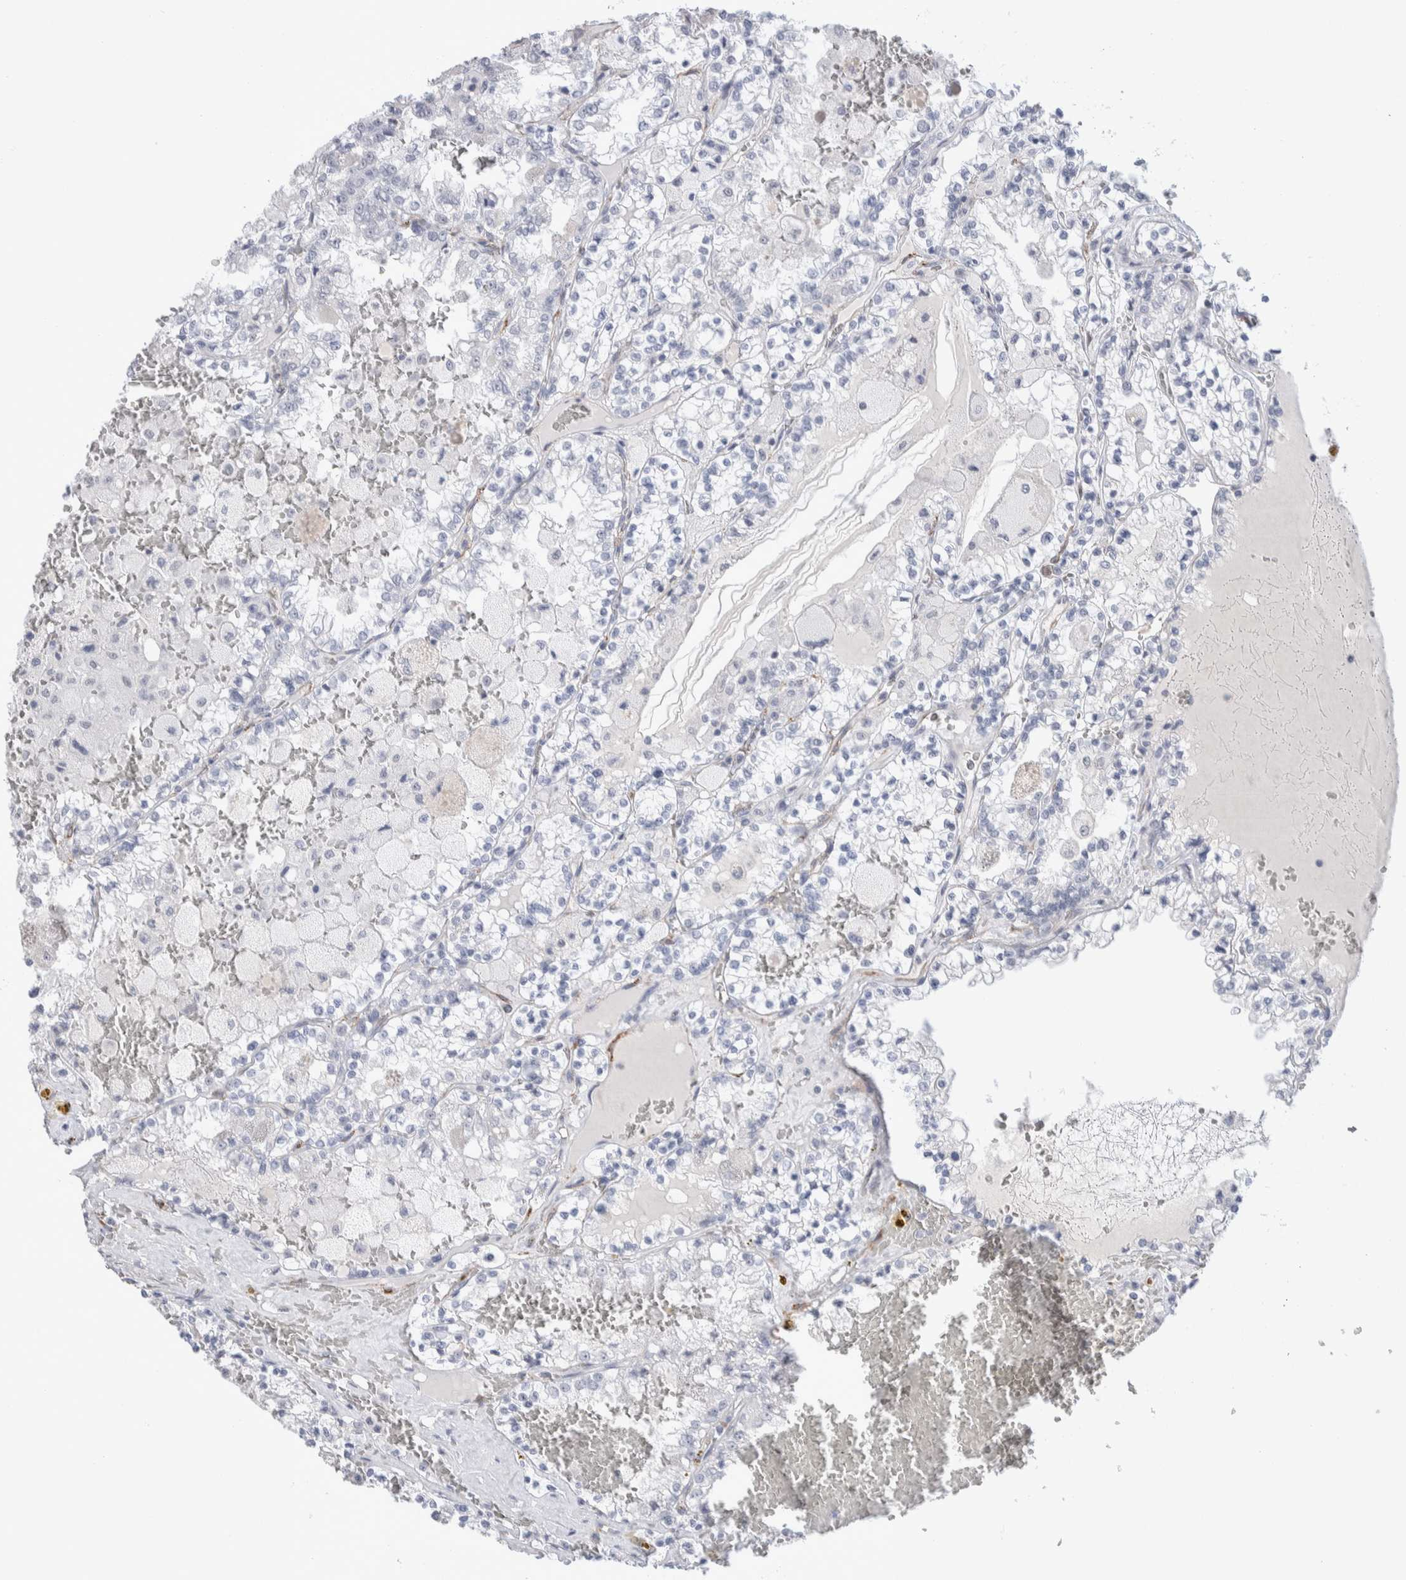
{"staining": {"intensity": "negative", "quantity": "none", "location": "none"}, "tissue": "renal cancer", "cell_type": "Tumor cells", "image_type": "cancer", "snomed": [{"axis": "morphology", "description": "Adenocarcinoma, NOS"}, {"axis": "topography", "description": "Kidney"}], "caption": "This is an immunohistochemistry photomicrograph of human renal cancer (adenocarcinoma). There is no staining in tumor cells.", "gene": "SEPTIN4", "patient": {"sex": "female", "age": 56}}